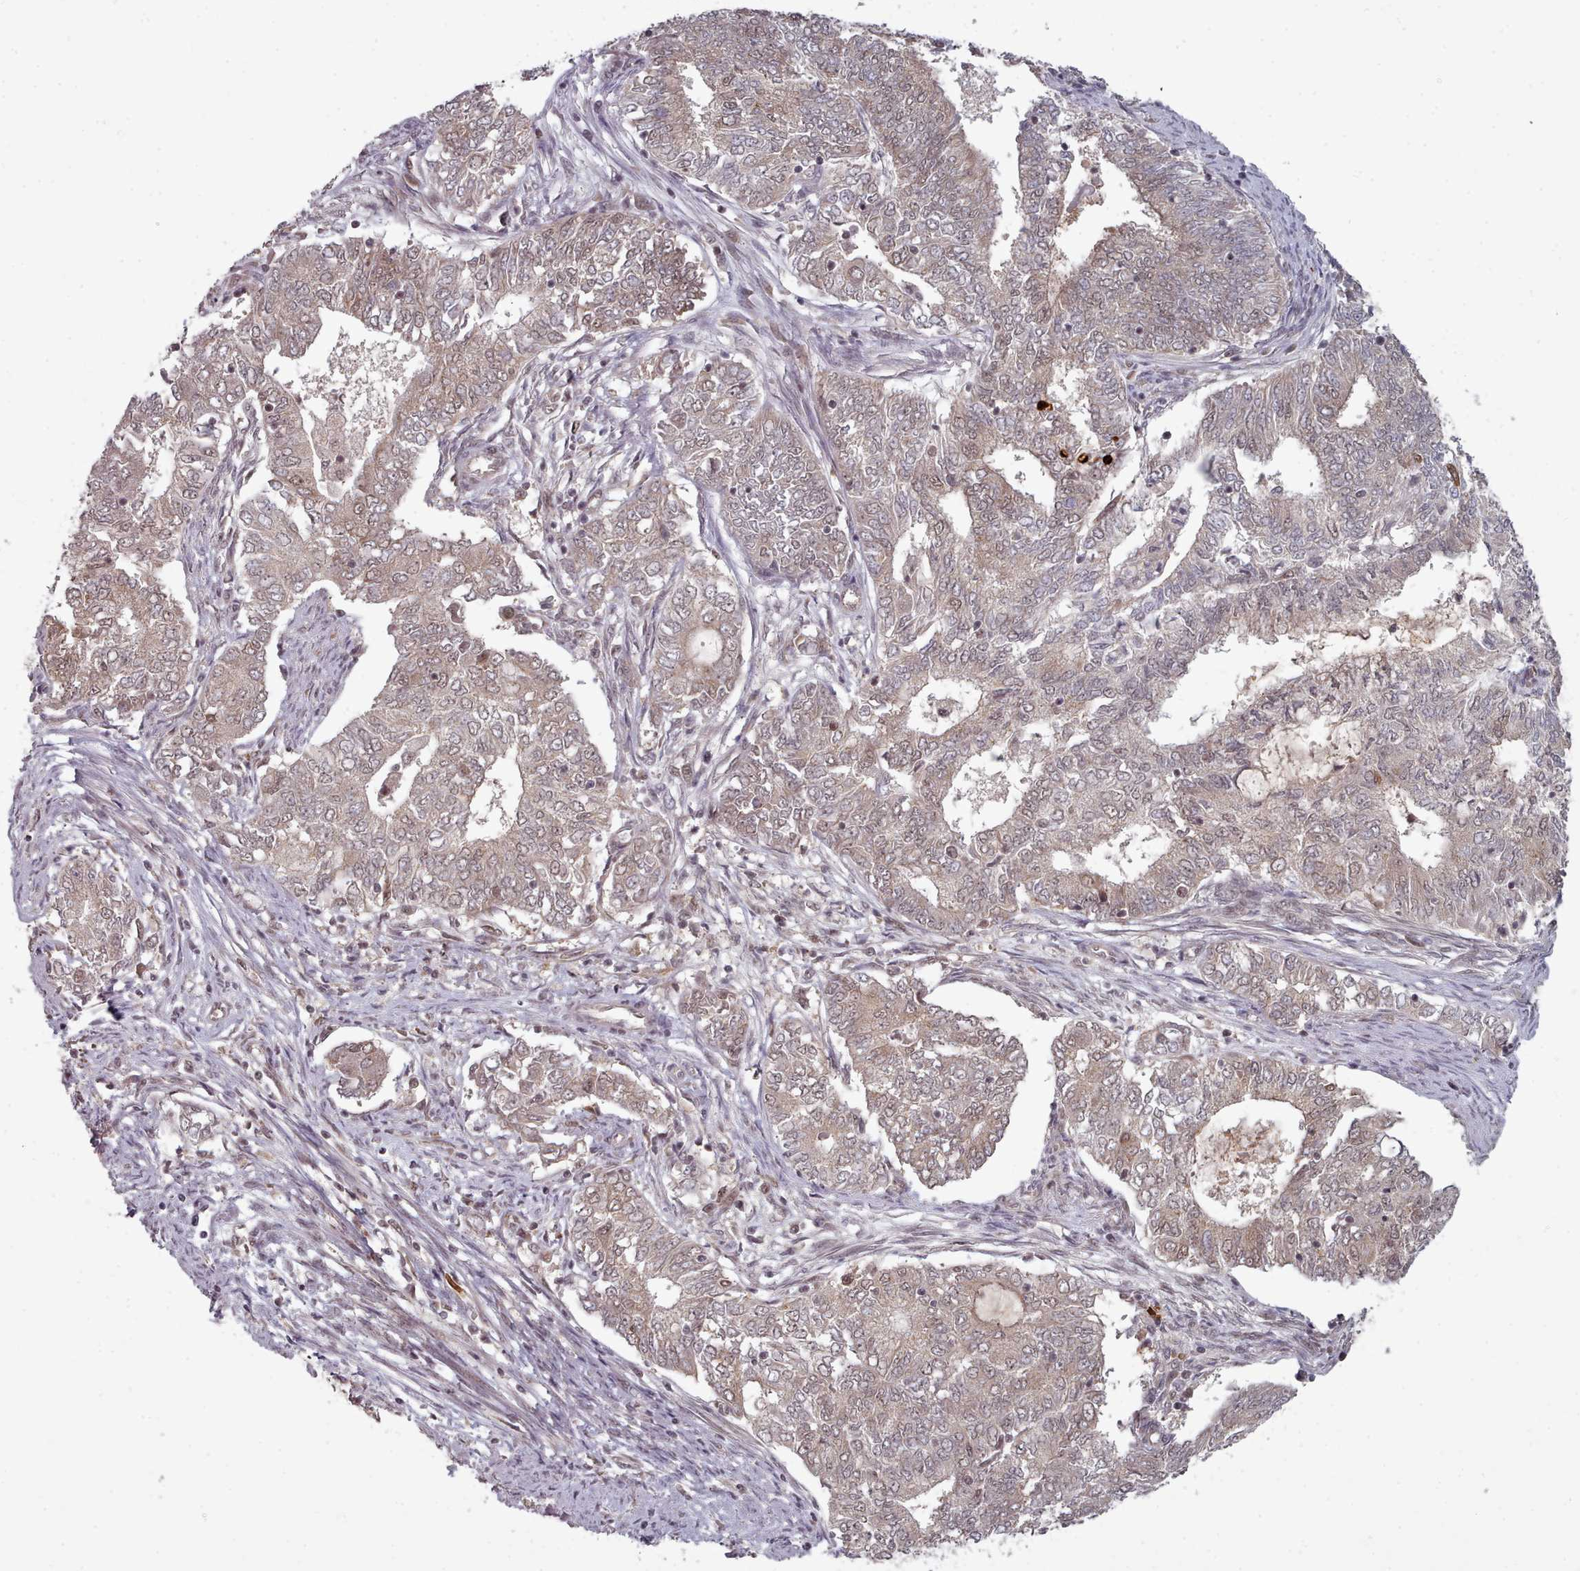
{"staining": {"intensity": "weak", "quantity": "25%-75%", "location": "cytoplasmic/membranous,nuclear"}, "tissue": "endometrial cancer", "cell_type": "Tumor cells", "image_type": "cancer", "snomed": [{"axis": "morphology", "description": "Adenocarcinoma, NOS"}, {"axis": "topography", "description": "Endometrium"}], "caption": "Immunohistochemical staining of endometrial cancer (adenocarcinoma) displays low levels of weak cytoplasmic/membranous and nuclear protein staining in about 25%-75% of tumor cells. (DAB = brown stain, brightfield microscopy at high magnification).", "gene": "DHX8", "patient": {"sex": "female", "age": 62}}